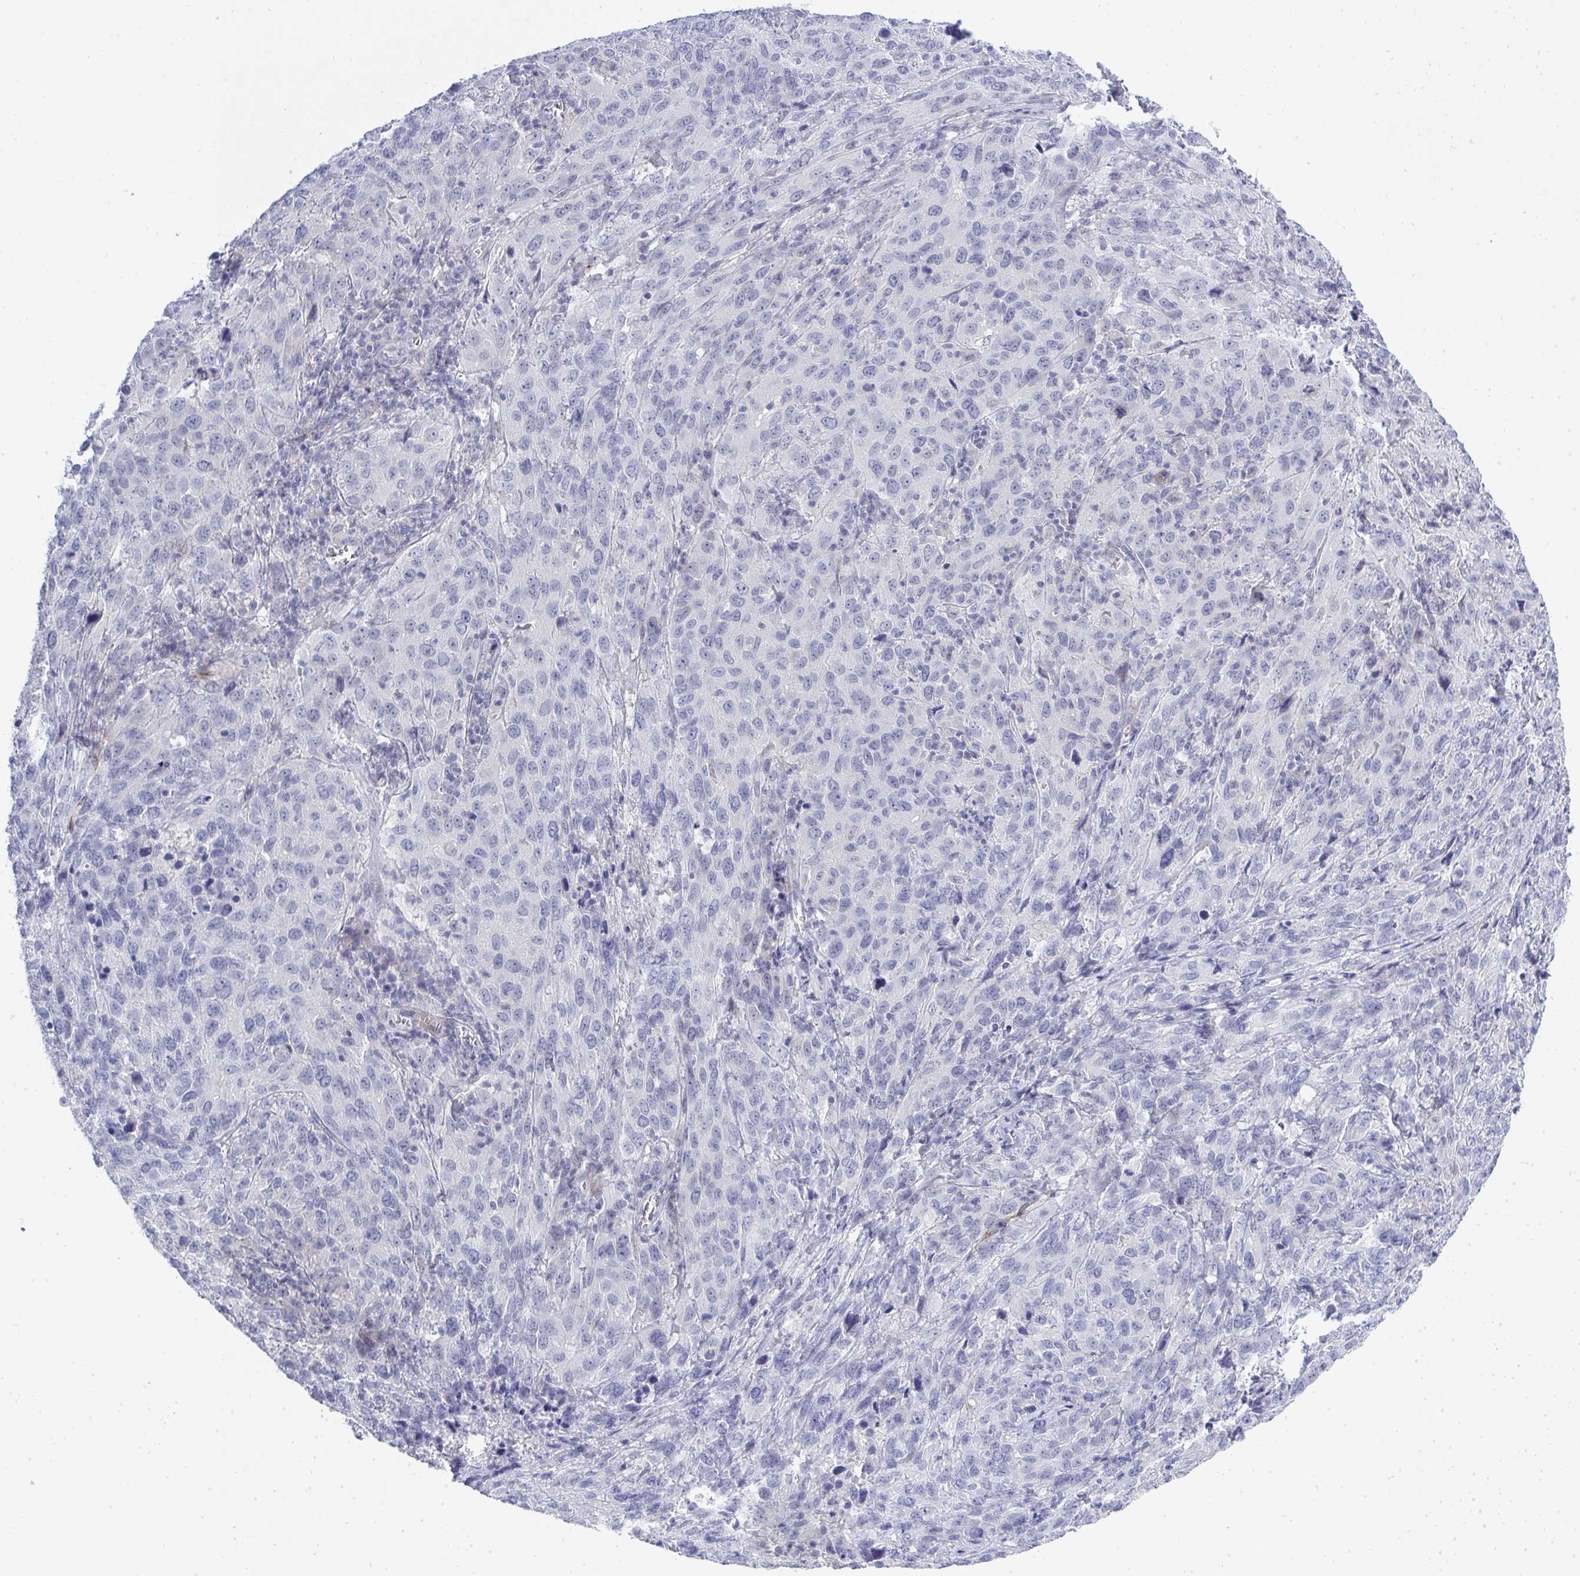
{"staining": {"intensity": "negative", "quantity": "none", "location": "none"}, "tissue": "cervical cancer", "cell_type": "Tumor cells", "image_type": "cancer", "snomed": [{"axis": "morphology", "description": "Squamous cell carcinoma, NOS"}, {"axis": "topography", "description": "Cervix"}], "caption": "Immunohistochemistry (IHC) of human cervical cancer demonstrates no expression in tumor cells.", "gene": "TMEM82", "patient": {"sex": "female", "age": 51}}